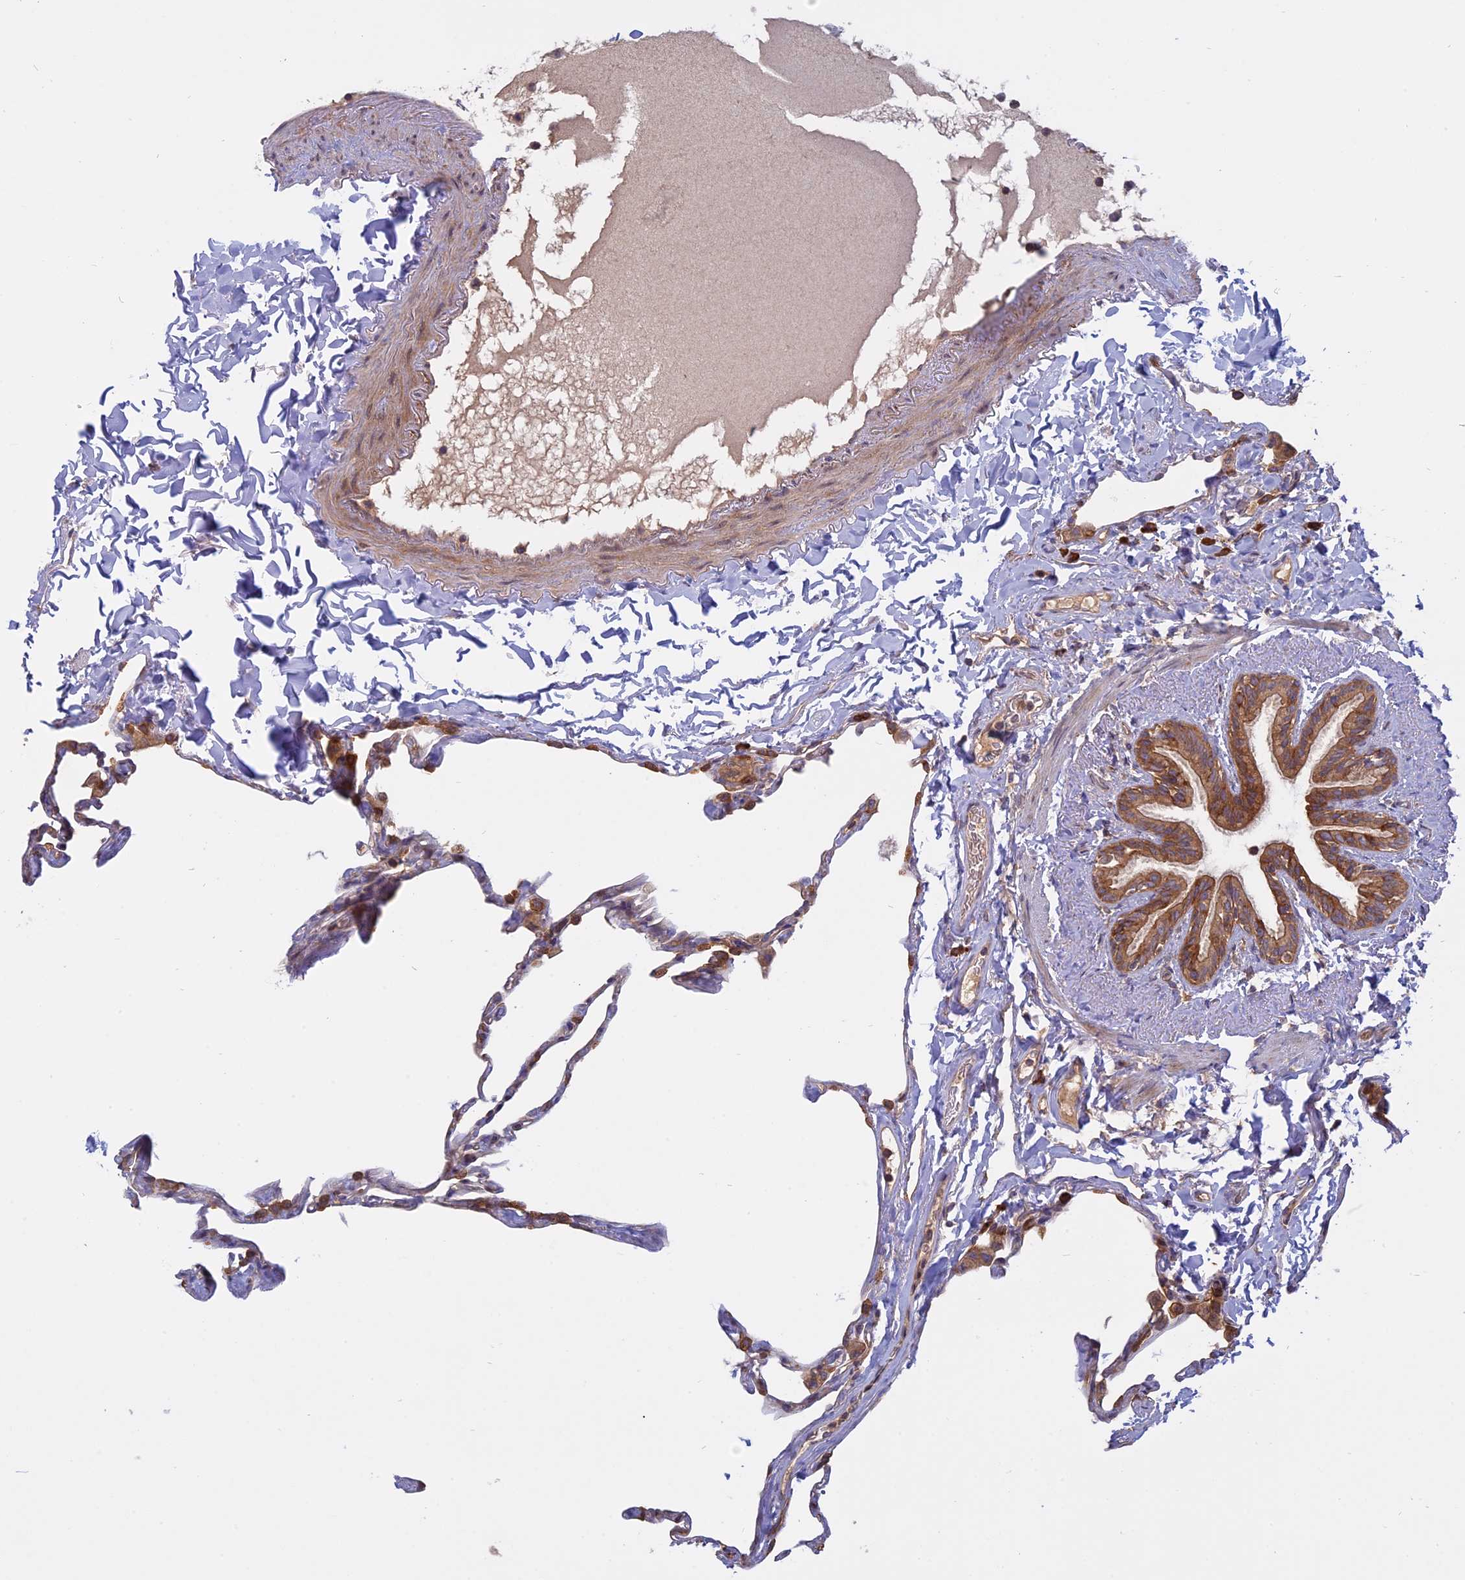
{"staining": {"intensity": "moderate", "quantity": "25%-75%", "location": "cytoplasmic/membranous"}, "tissue": "lung", "cell_type": "Alveolar cells", "image_type": "normal", "snomed": [{"axis": "morphology", "description": "Normal tissue, NOS"}, {"axis": "topography", "description": "Lung"}], "caption": "An immunohistochemistry micrograph of normal tissue is shown. Protein staining in brown labels moderate cytoplasmic/membranous positivity in lung within alveolar cells. The staining was performed using DAB to visualize the protein expression in brown, while the nuclei were stained in blue with hematoxylin (Magnification: 20x).", "gene": "TMEM208", "patient": {"sex": "male", "age": 65}}